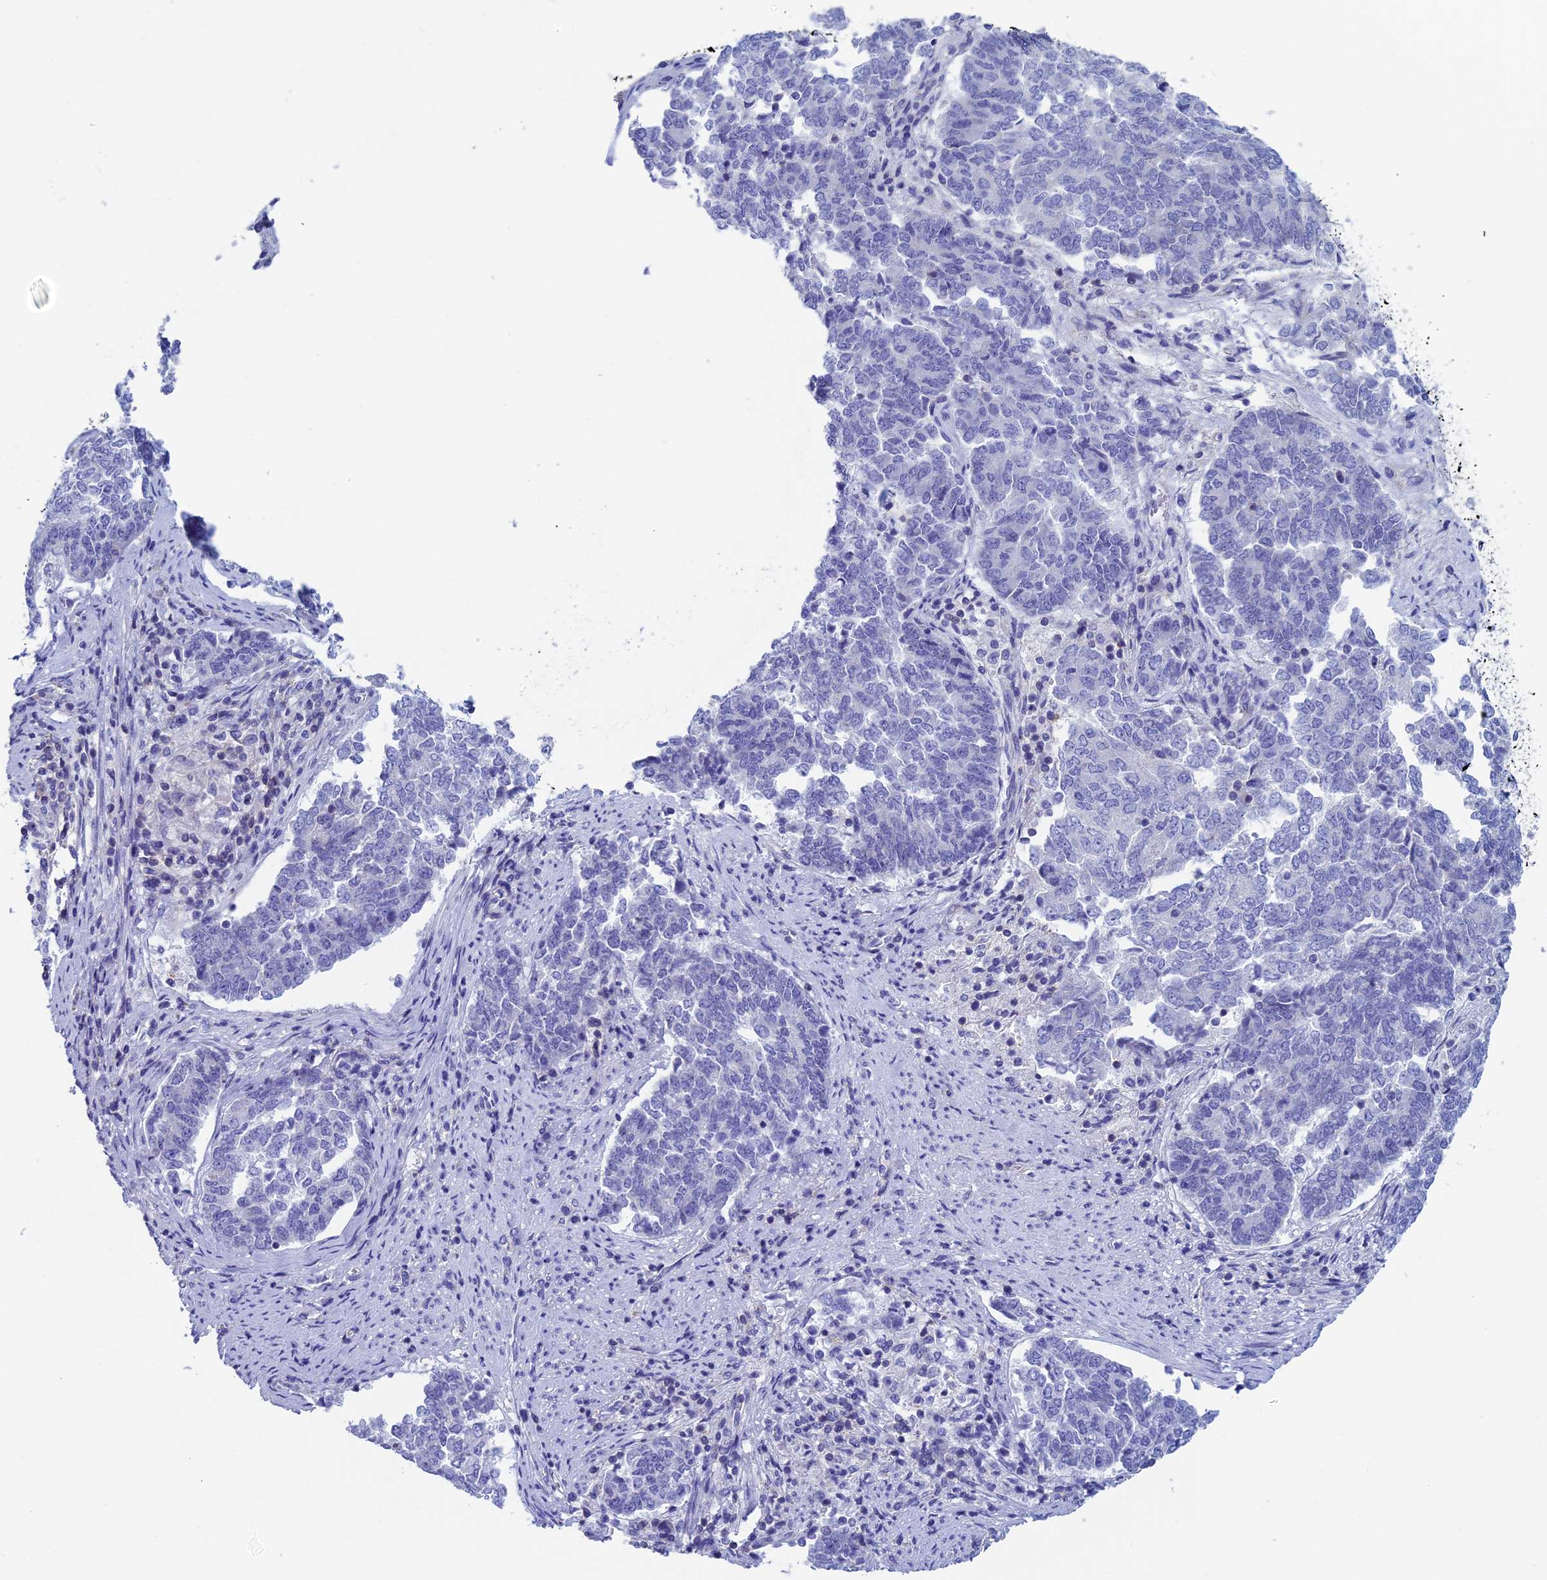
{"staining": {"intensity": "negative", "quantity": "none", "location": "none"}, "tissue": "endometrial cancer", "cell_type": "Tumor cells", "image_type": "cancer", "snomed": [{"axis": "morphology", "description": "Adenocarcinoma, NOS"}, {"axis": "topography", "description": "Endometrium"}], "caption": "An image of human endometrial adenocarcinoma is negative for staining in tumor cells.", "gene": "SEPTIN1", "patient": {"sex": "female", "age": 80}}